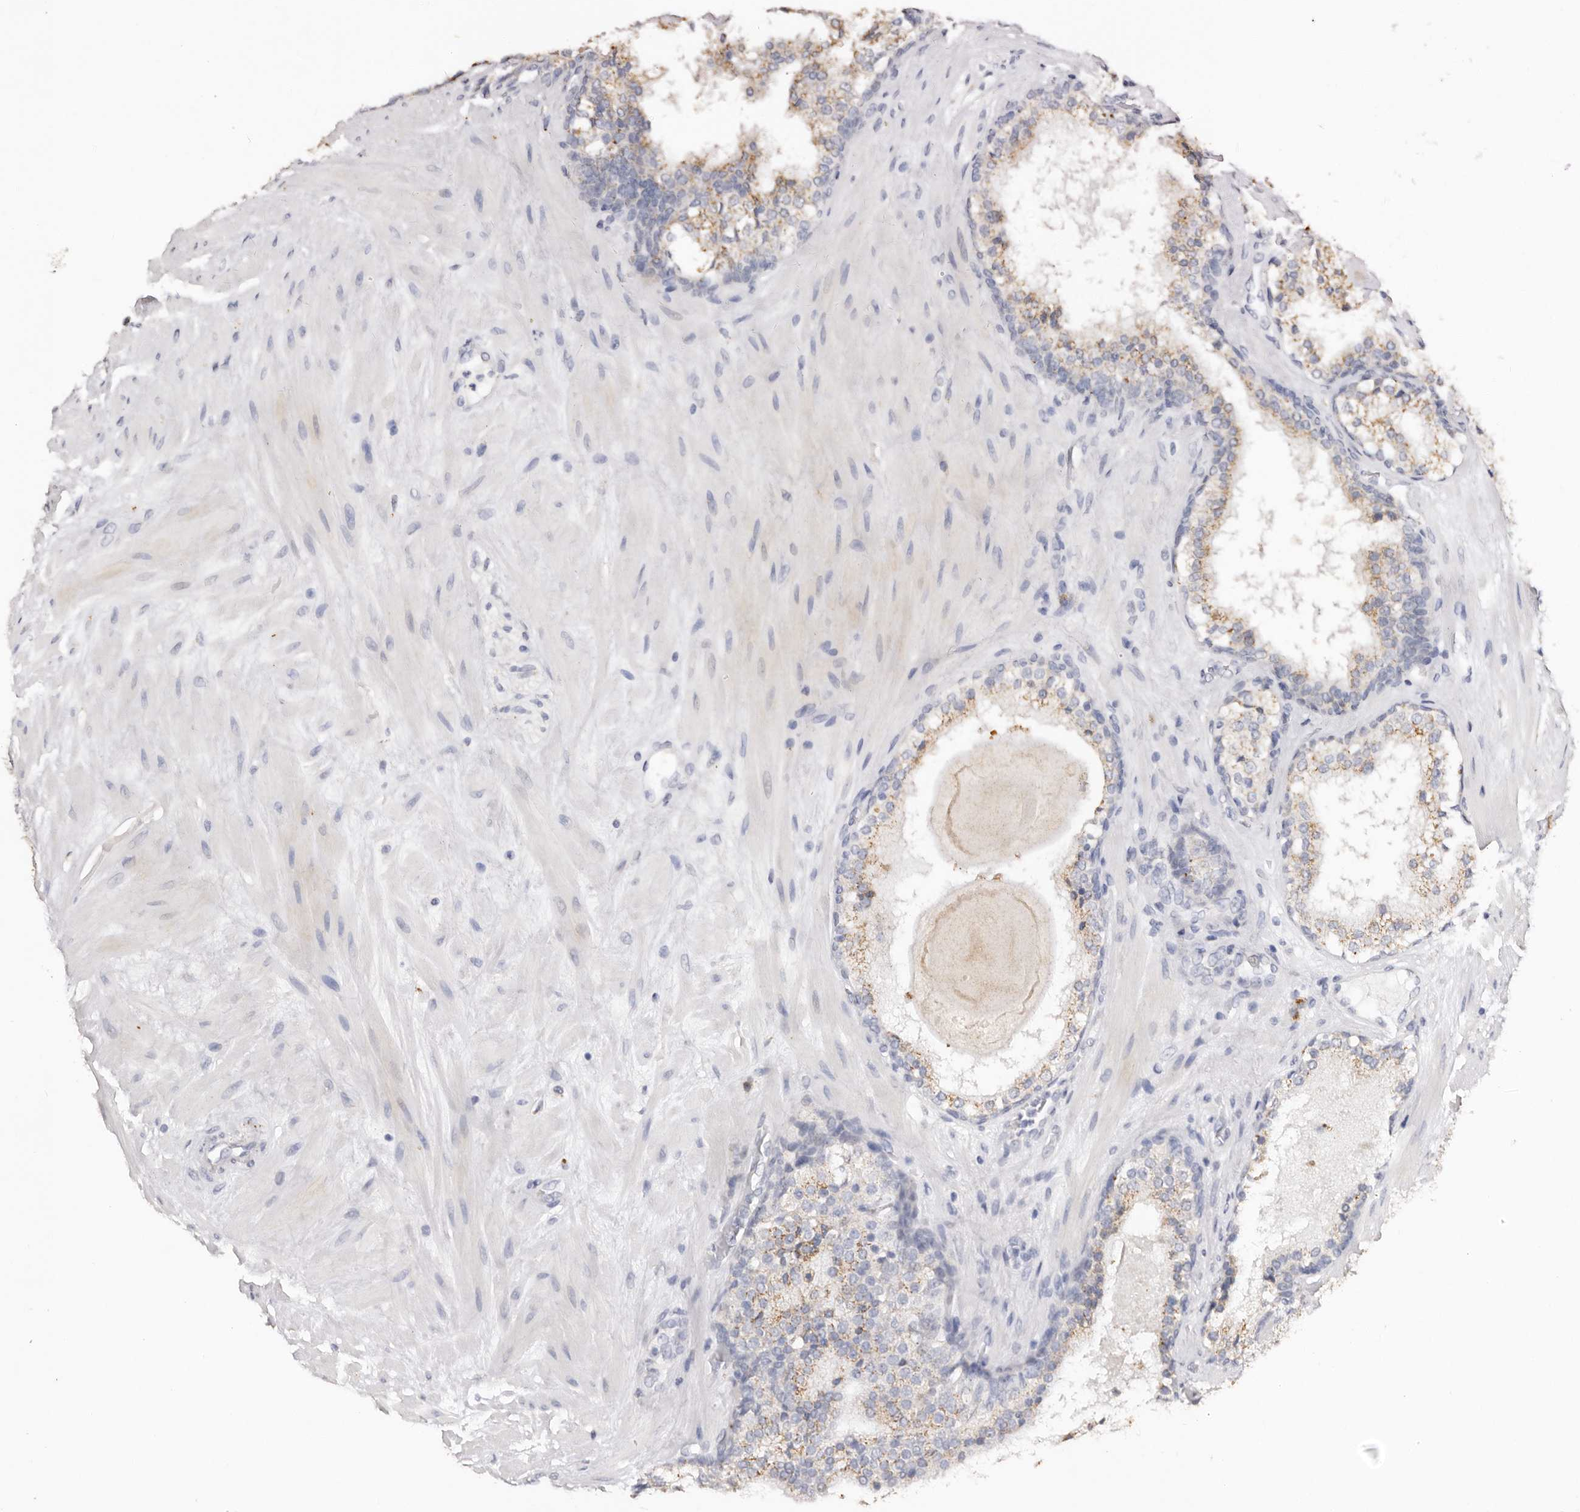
{"staining": {"intensity": "moderate", "quantity": "25%-75%", "location": "cytoplasmic/membranous"}, "tissue": "prostate cancer", "cell_type": "Tumor cells", "image_type": "cancer", "snomed": [{"axis": "morphology", "description": "Adenocarcinoma, High grade"}, {"axis": "topography", "description": "Prostate"}], "caption": "This photomicrograph reveals immunohistochemistry (IHC) staining of prostate adenocarcinoma (high-grade), with medium moderate cytoplasmic/membranous expression in about 25%-75% of tumor cells.", "gene": "LGALS7B", "patient": {"sex": "male", "age": 56}}